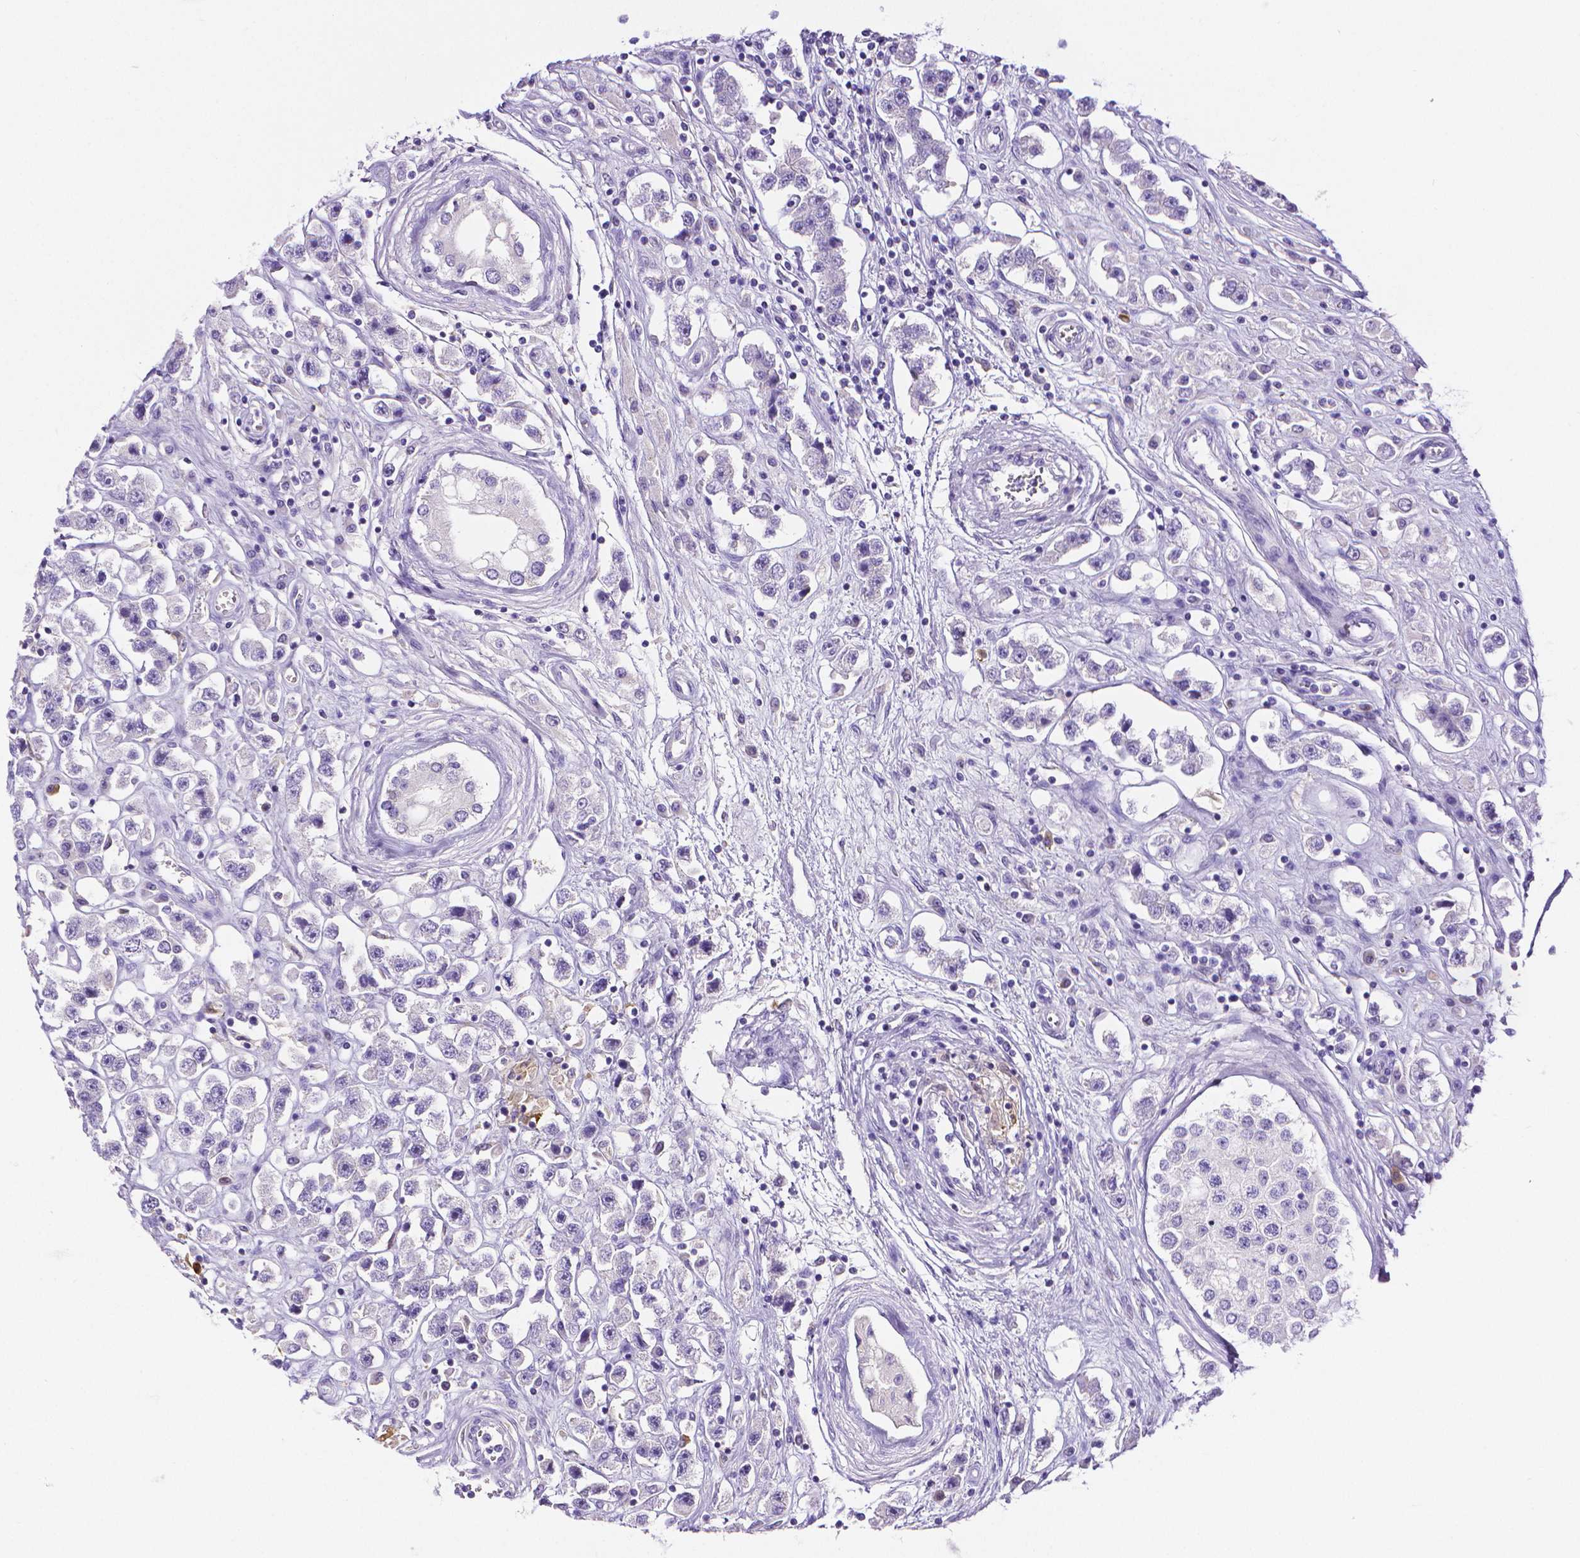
{"staining": {"intensity": "negative", "quantity": "none", "location": "none"}, "tissue": "testis cancer", "cell_type": "Tumor cells", "image_type": "cancer", "snomed": [{"axis": "morphology", "description": "Seminoma, NOS"}, {"axis": "topography", "description": "Testis"}], "caption": "High power microscopy micrograph of an immunohistochemistry (IHC) micrograph of testis cancer (seminoma), revealing no significant positivity in tumor cells.", "gene": "MMP9", "patient": {"sex": "male", "age": 45}}